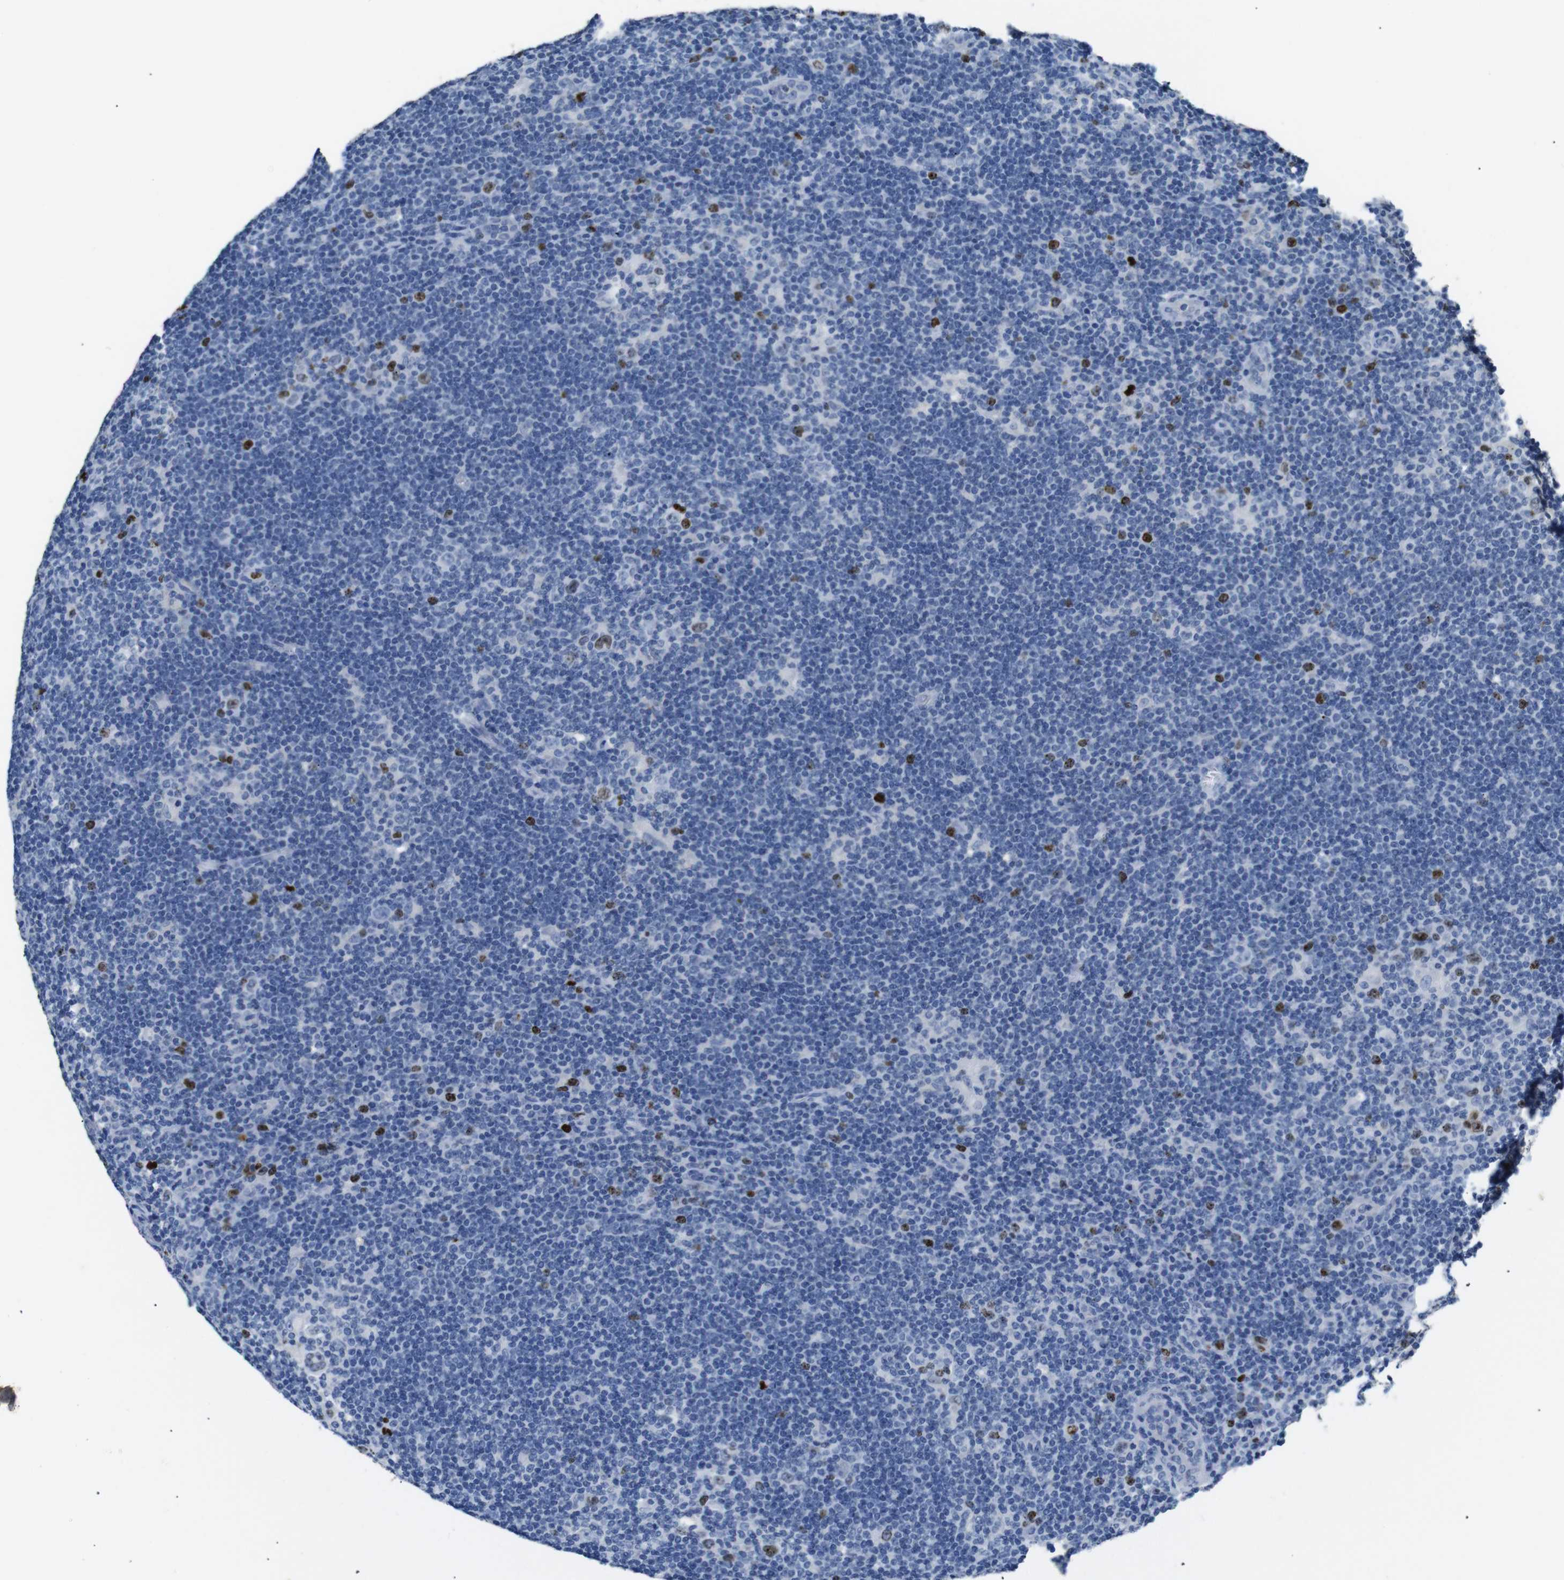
{"staining": {"intensity": "moderate", "quantity": "25%-75%", "location": "nuclear"}, "tissue": "lymphoma", "cell_type": "Tumor cells", "image_type": "cancer", "snomed": [{"axis": "morphology", "description": "Hodgkin's disease, NOS"}, {"axis": "topography", "description": "Lymph node"}], "caption": "The micrograph demonstrates a brown stain indicating the presence of a protein in the nuclear of tumor cells in Hodgkin's disease.", "gene": "INCENP", "patient": {"sex": "female", "age": 57}}